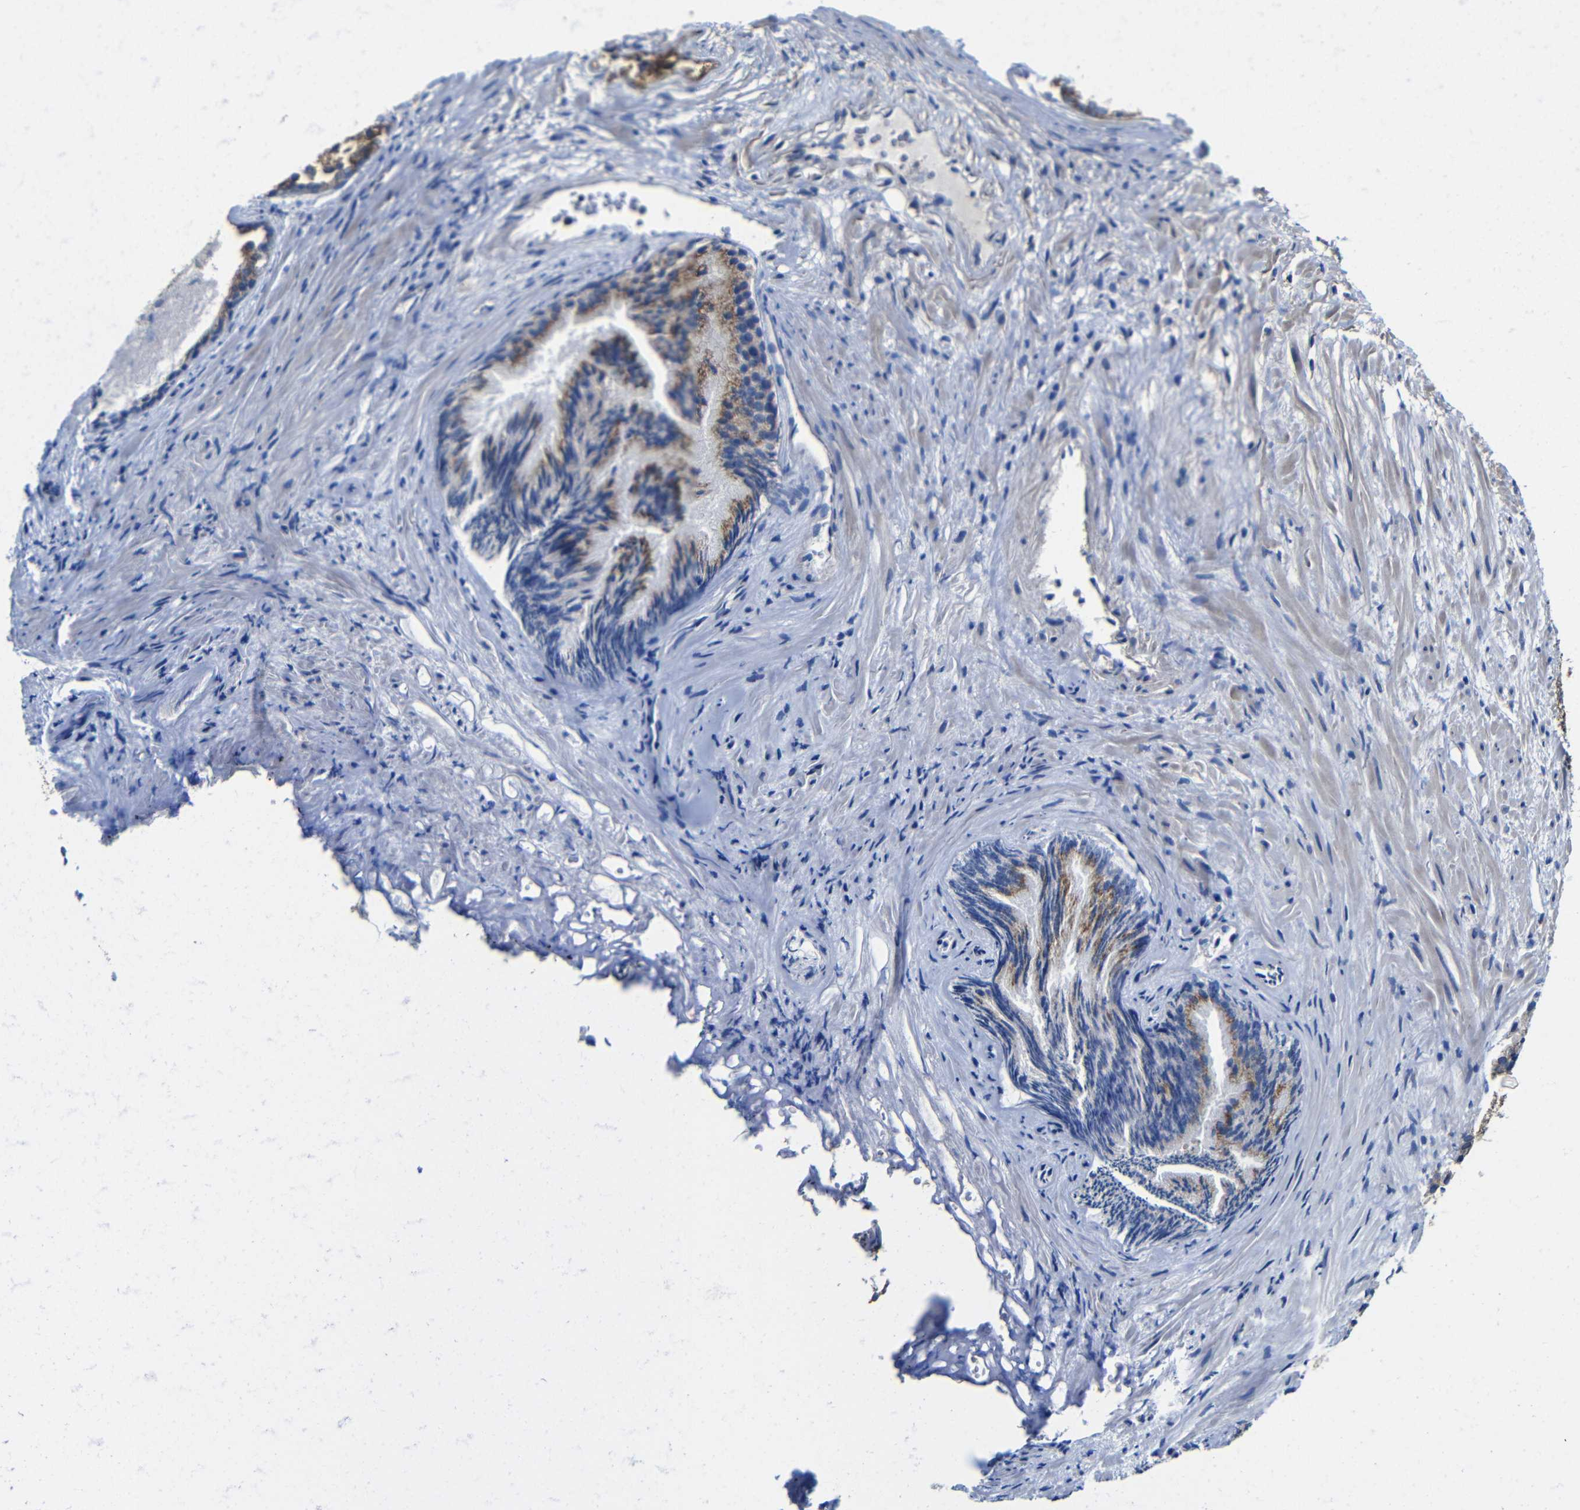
{"staining": {"intensity": "moderate", "quantity": ">75%", "location": "cytoplasmic/membranous"}, "tissue": "prostate", "cell_type": "Glandular cells", "image_type": "normal", "snomed": [{"axis": "morphology", "description": "Normal tissue, NOS"}, {"axis": "topography", "description": "Prostate"}], "caption": "The micrograph reveals staining of normal prostate, revealing moderate cytoplasmic/membranous protein expression (brown color) within glandular cells.", "gene": "ZNF90", "patient": {"sex": "male", "age": 76}}